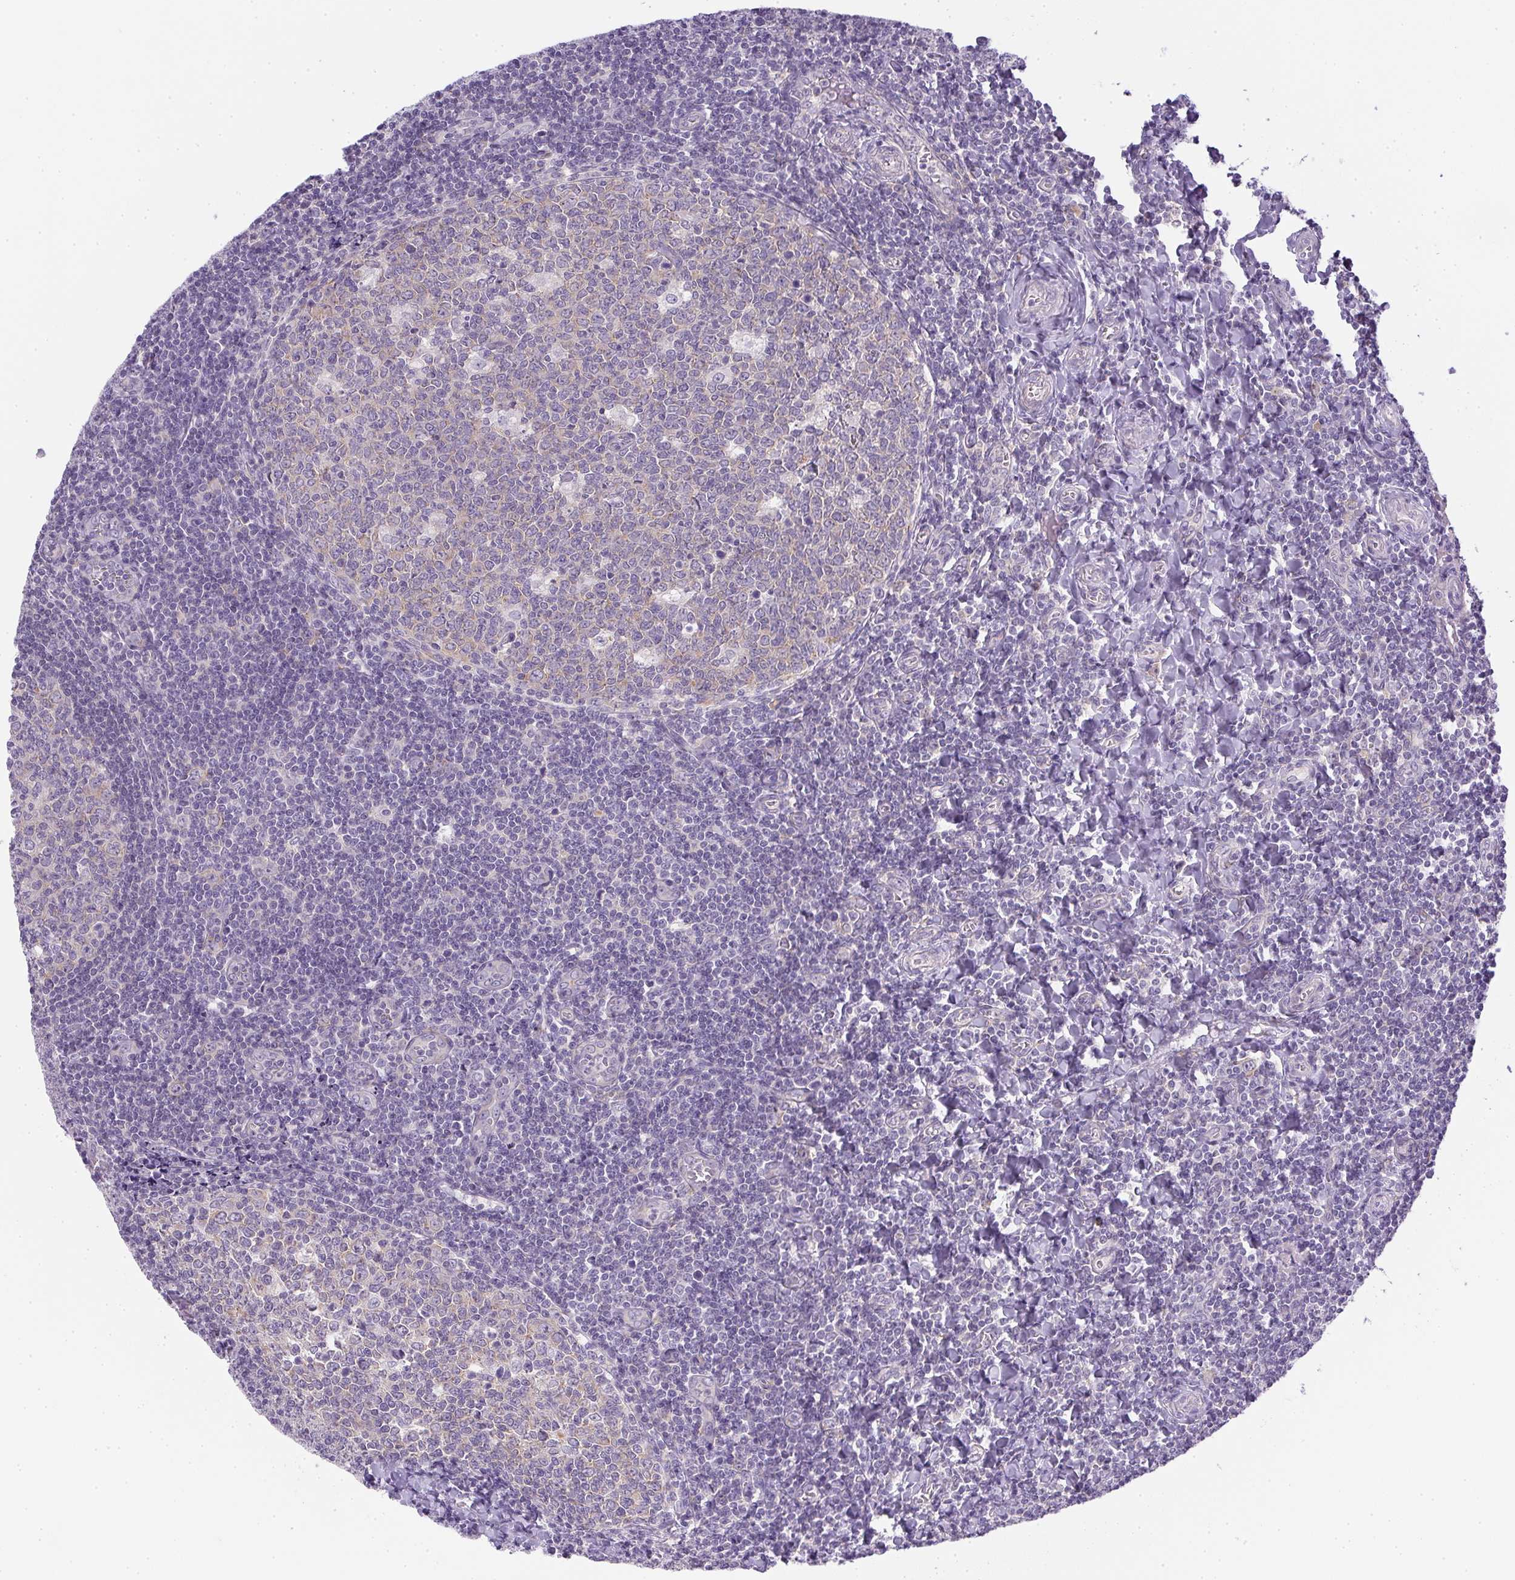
{"staining": {"intensity": "negative", "quantity": "none", "location": "none"}, "tissue": "tonsil", "cell_type": "Germinal center cells", "image_type": "normal", "snomed": [{"axis": "morphology", "description": "Normal tissue, NOS"}, {"axis": "morphology", "description": "Inflammation, NOS"}, {"axis": "topography", "description": "Tonsil"}], "caption": "Immunohistochemistry histopathology image of normal human tonsil stained for a protein (brown), which displays no expression in germinal center cells.", "gene": "SLC17A7", "patient": {"sex": "female", "age": 31}}